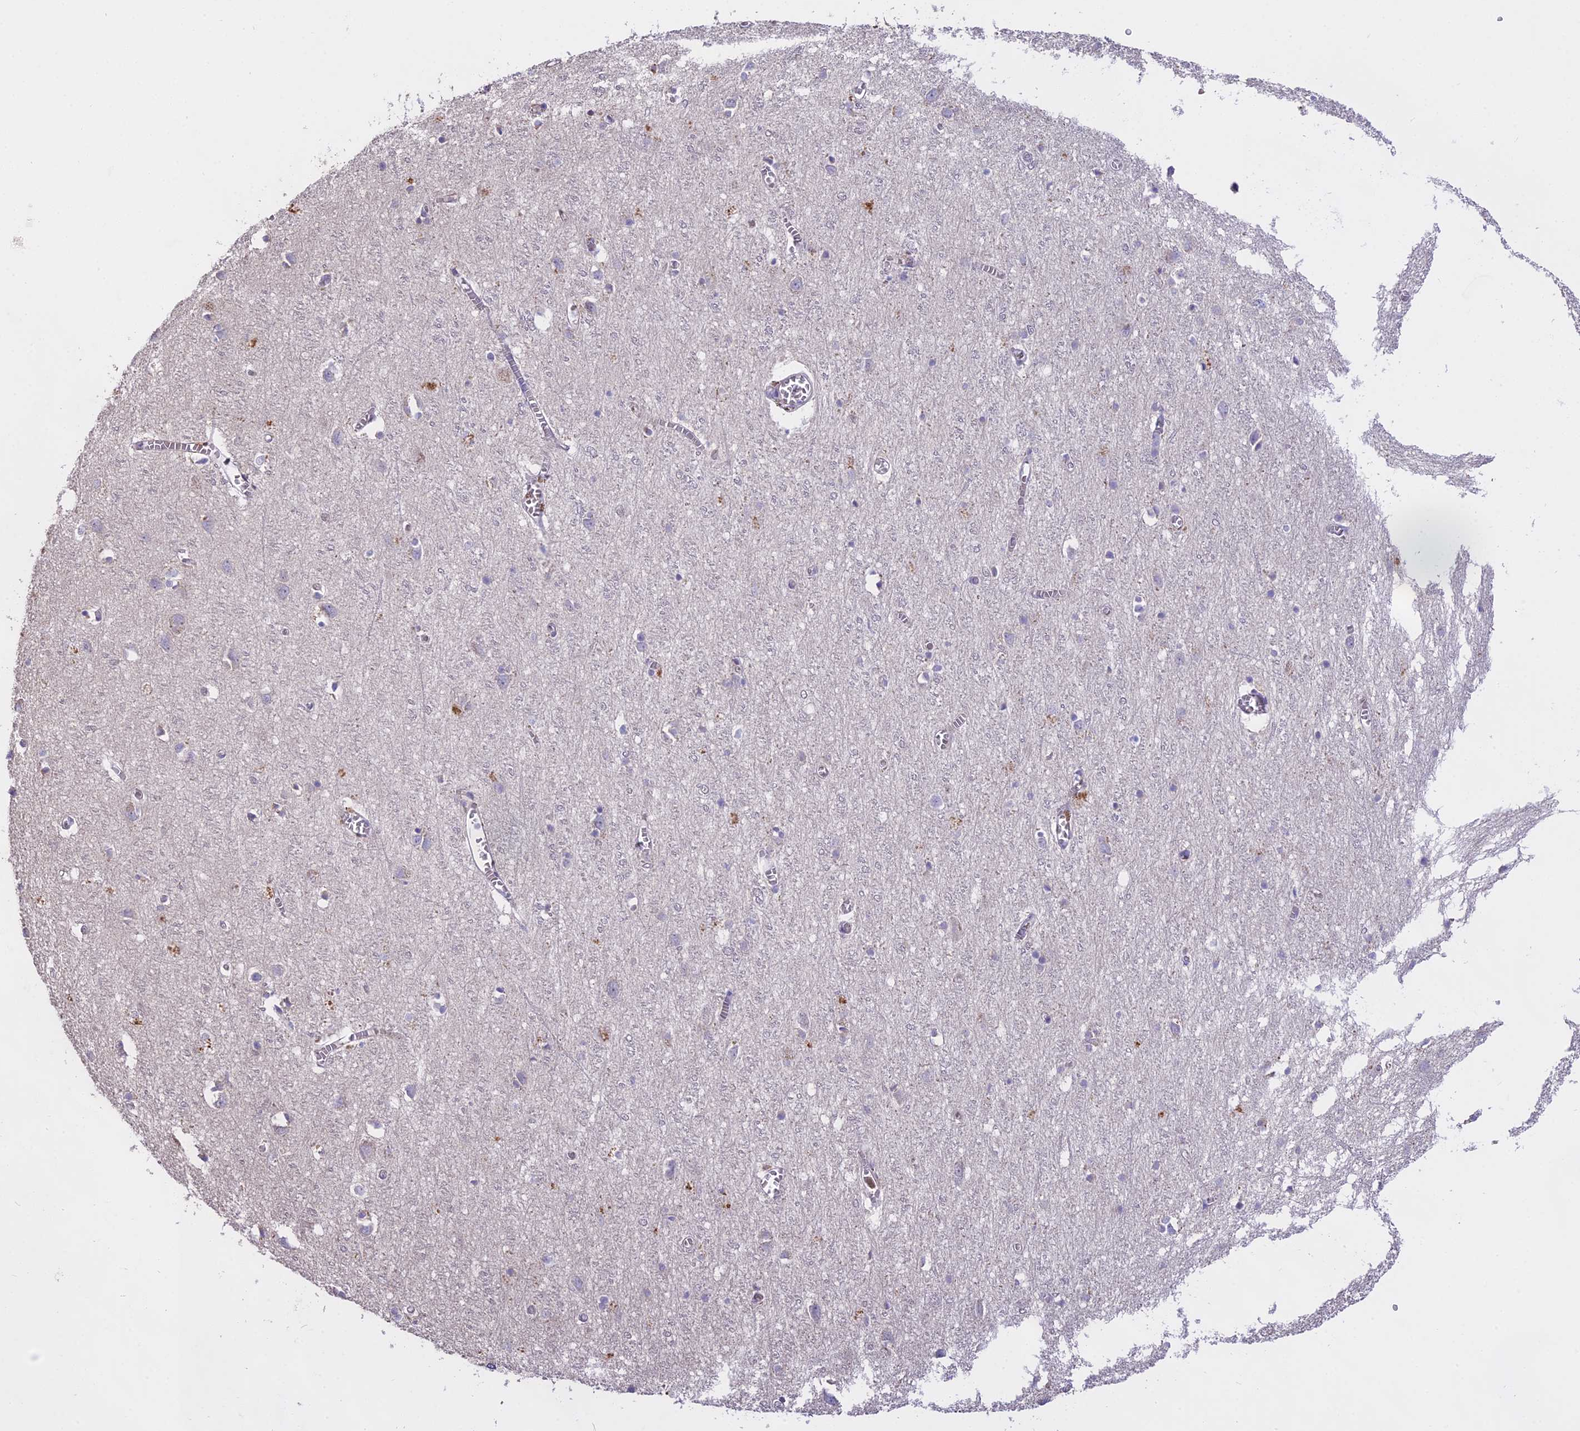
{"staining": {"intensity": "negative", "quantity": "none", "location": "none"}, "tissue": "cerebral cortex", "cell_type": "Endothelial cells", "image_type": "normal", "snomed": [{"axis": "morphology", "description": "Normal tissue, NOS"}, {"axis": "topography", "description": "Cerebral cortex"}], "caption": "Immunohistochemical staining of unremarkable human cerebral cortex reveals no significant positivity in endothelial cells. Brightfield microscopy of immunohistochemistry (IHC) stained with DAB (brown) and hematoxylin (blue), captured at high magnification.", "gene": "WFDC2", "patient": {"sex": "female", "age": 64}}